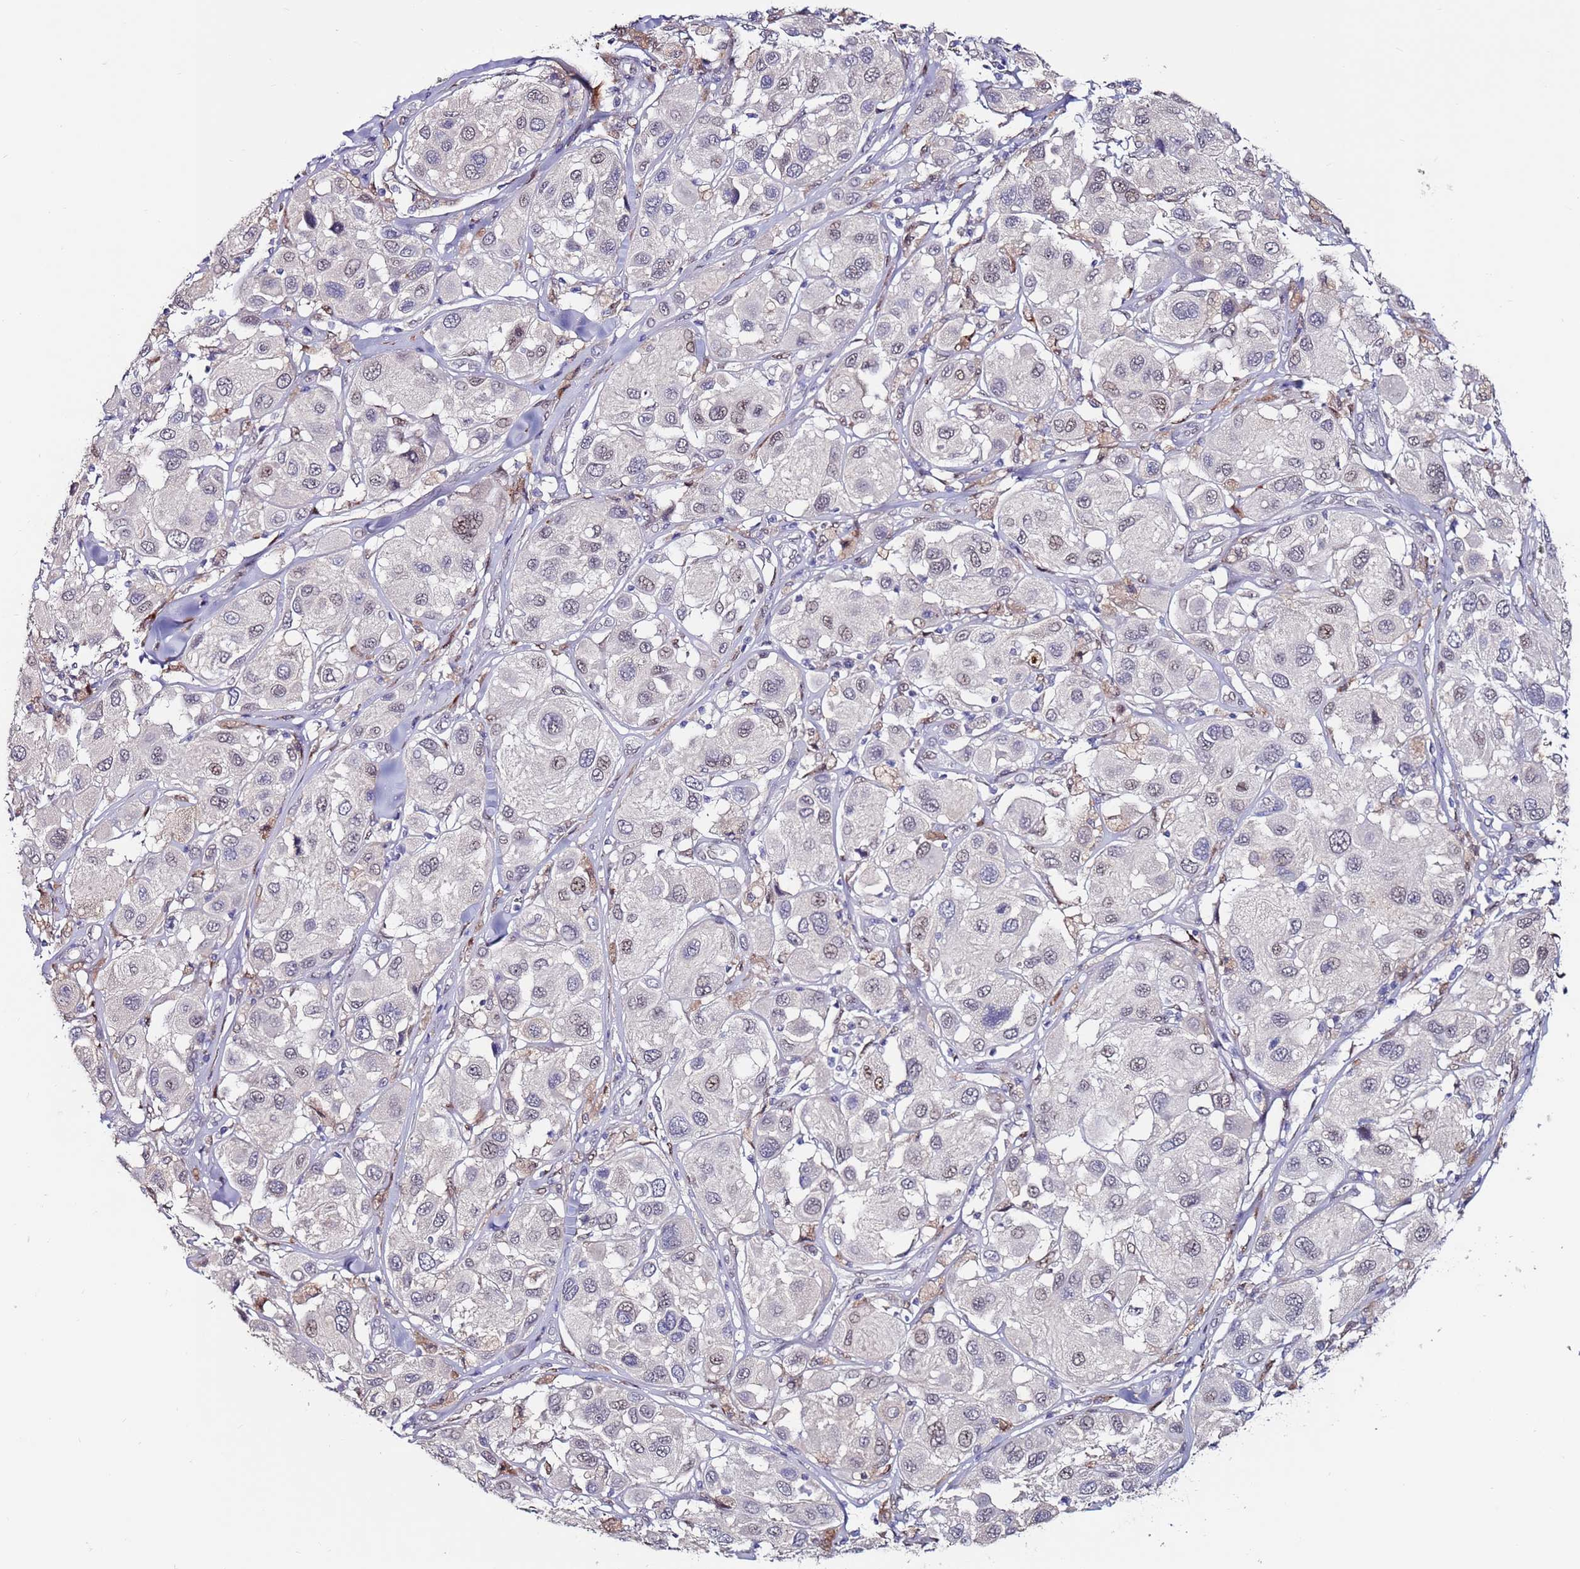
{"staining": {"intensity": "weak", "quantity": "<25%", "location": "nuclear"}, "tissue": "melanoma", "cell_type": "Tumor cells", "image_type": "cancer", "snomed": [{"axis": "morphology", "description": "Malignant melanoma, Metastatic site"}, {"axis": "topography", "description": "Skin"}], "caption": "An image of human melanoma is negative for staining in tumor cells.", "gene": "FBXO27", "patient": {"sex": "male", "age": 41}}